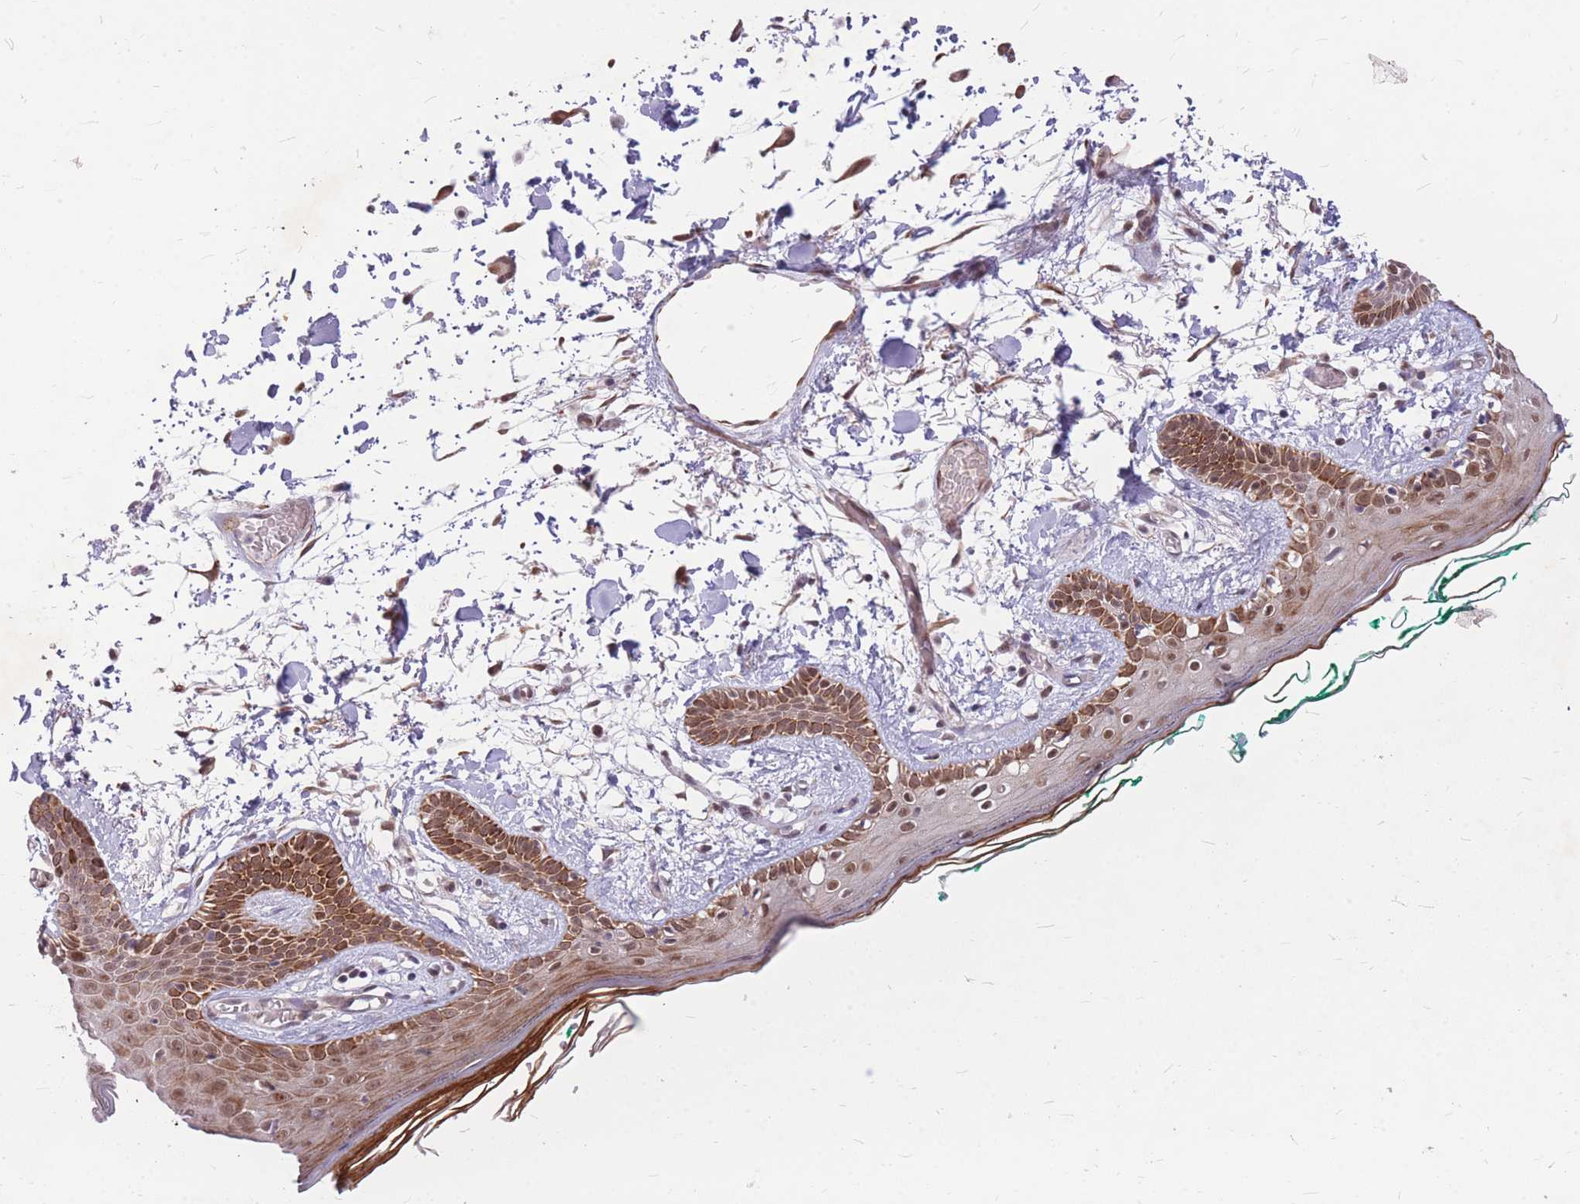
{"staining": {"intensity": "moderate", "quantity": ">75%", "location": "cytoplasmic/membranous,nuclear"}, "tissue": "skin", "cell_type": "Fibroblasts", "image_type": "normal", "snomed": [{"axis": "morphology", "description": "Normal tissue, NOS"}, {"axis": "topography", "description": "Skin"}], "caption": "Fibroblasts demonstrate medium levels of moderate cytoplasmic/membranous,nuclear expression in about >75% of cells in unremarkable skin.", "gene": "ERCC2", "patient": {"sex": "male", "age": 79}}